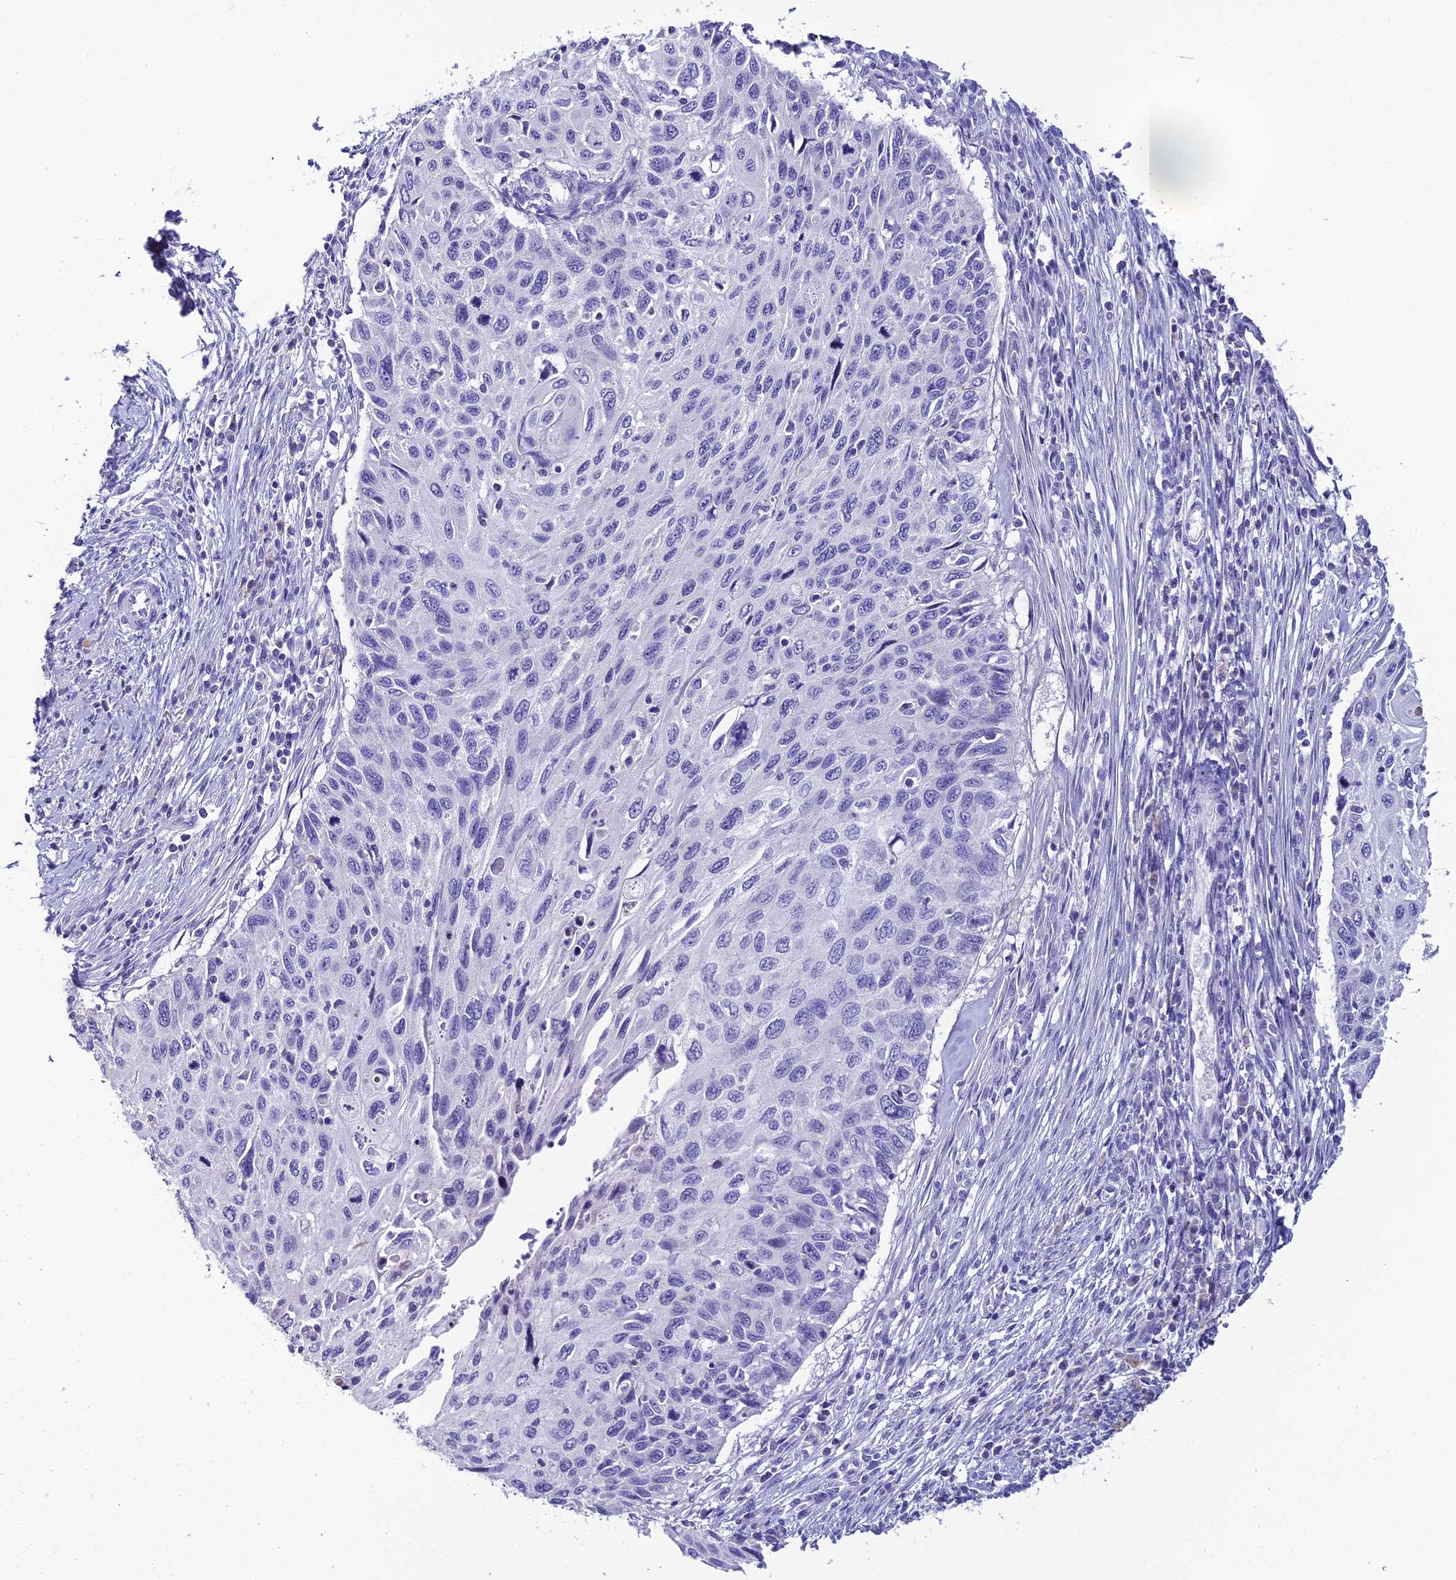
{"staining": {"intensity": "negative", "quantity": "none", "location": "none"}, "tissue": "cervical cancer", "cell_type": "Tumor cells", "image_type": "cancer", "snomed": [{"axis": "morphology", "description": "Squamous cell carcinoma, NOS"}, {"axis": "topography", "description": "Cervix"}], "caption": "Immunohistochemistry (IHC) micrograph of neoplastic tissue: human squamous cell carcinoma (cervical) stained with DAB (3,3'-diaminobenzidine) displays no significant protein positivity in tumor cells.", "gene": "C12orf29", "patient": {"sex": "female", "age": 70}}